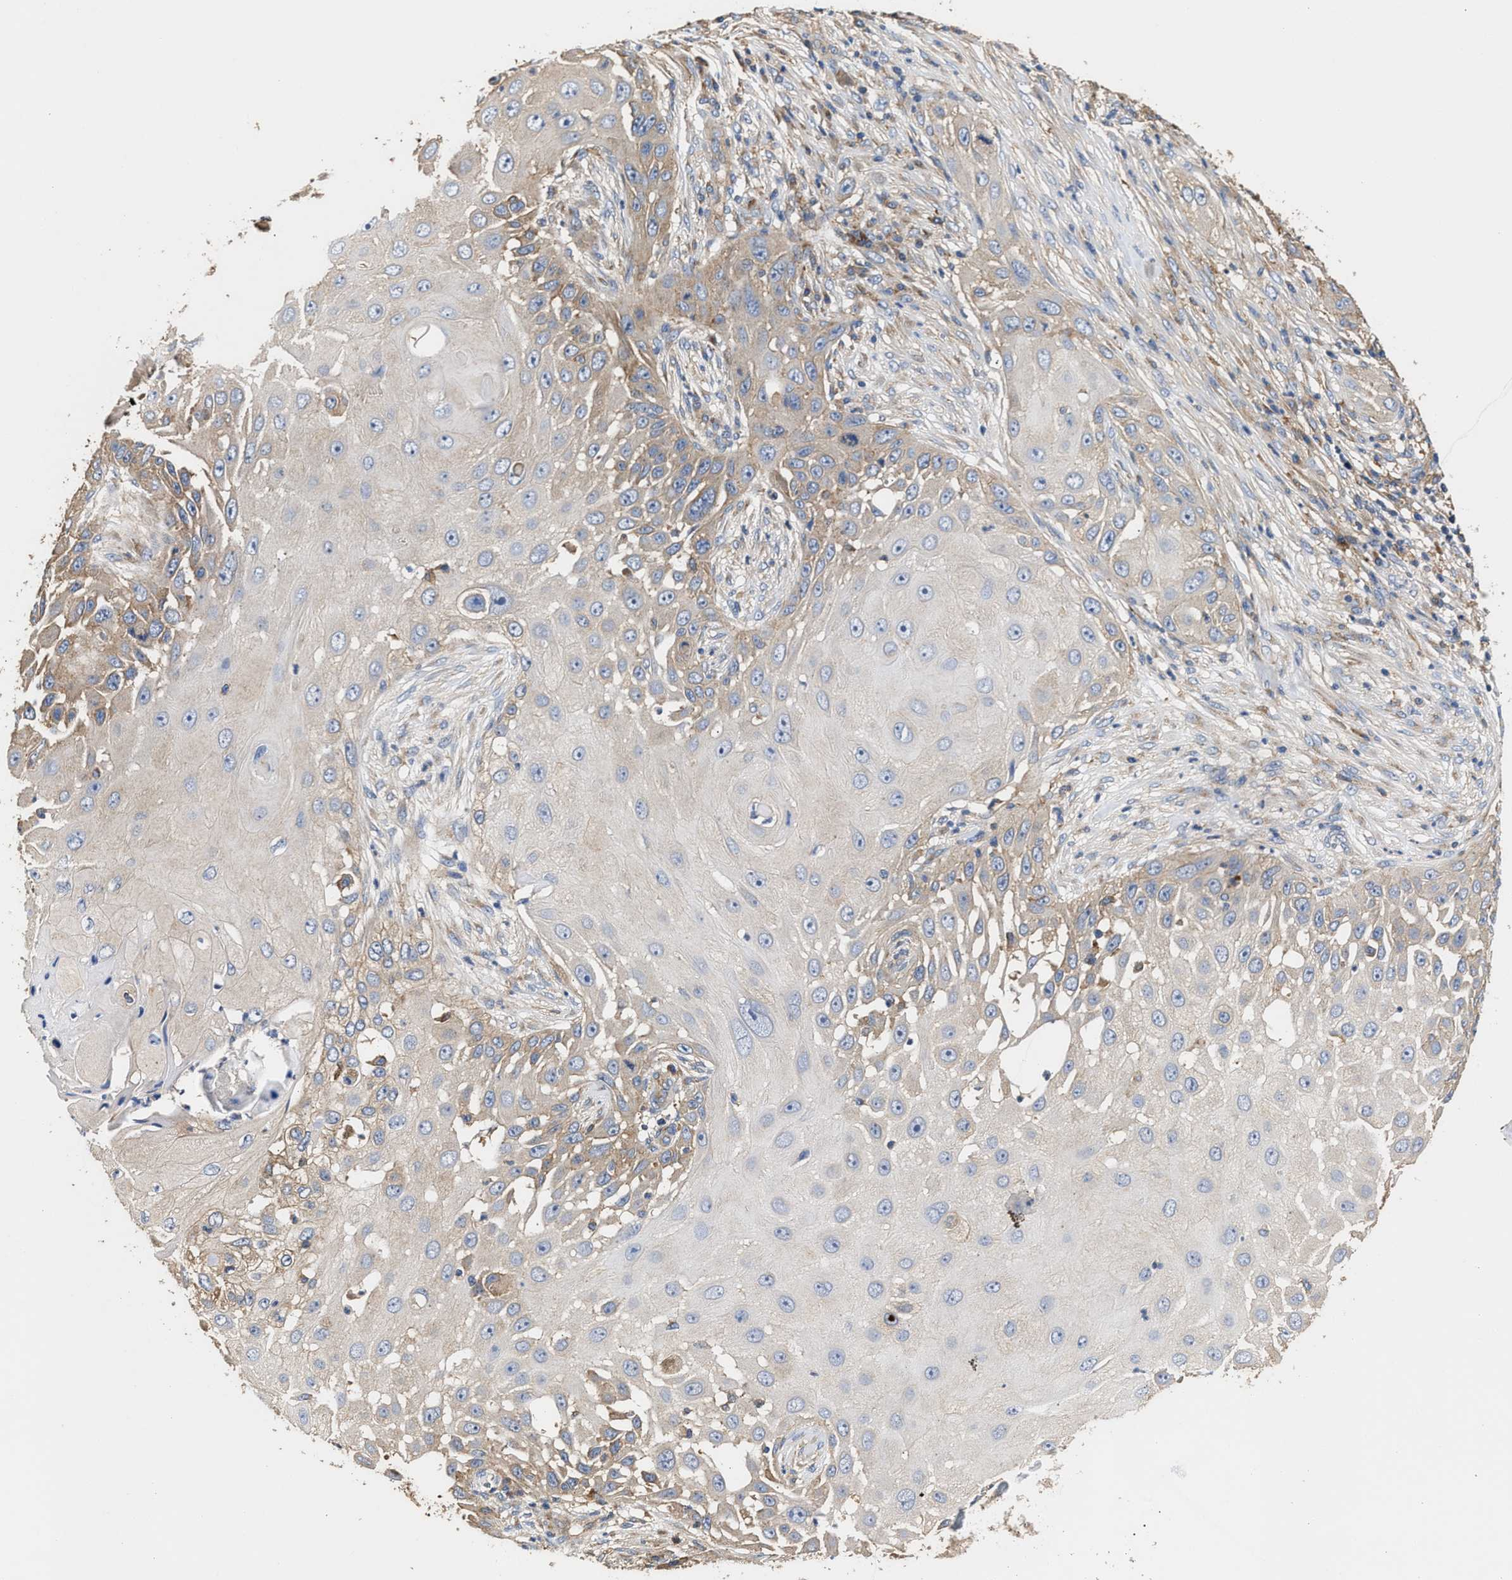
{"staining": {"intensity": "weak", "quantity": "25%-75%", "location": "cytoplasmic/membranous"}, "tissue": "skin cancer", "cell_type": "Tumor cells", "image_type": "cancer", "snomed": [{"axis": "morphology", "description": "Squamous cell carcinoma, NOS"}, {"axis": "topography", "description": "Skin"}], "caption": "Skin cancer stained with DAB immunohistochemistry shows low levels of weak cytoplasmic/membranous staining in about 25%-75% of tumor cells. The staining was performed using DAB (3,3'-diaminobenzidine), with brown indicating positive protein expression. Nuclei are stained blue with hematoxylin.", "gene": "KLB", "patient": {"sex": "female", "age": 44}}